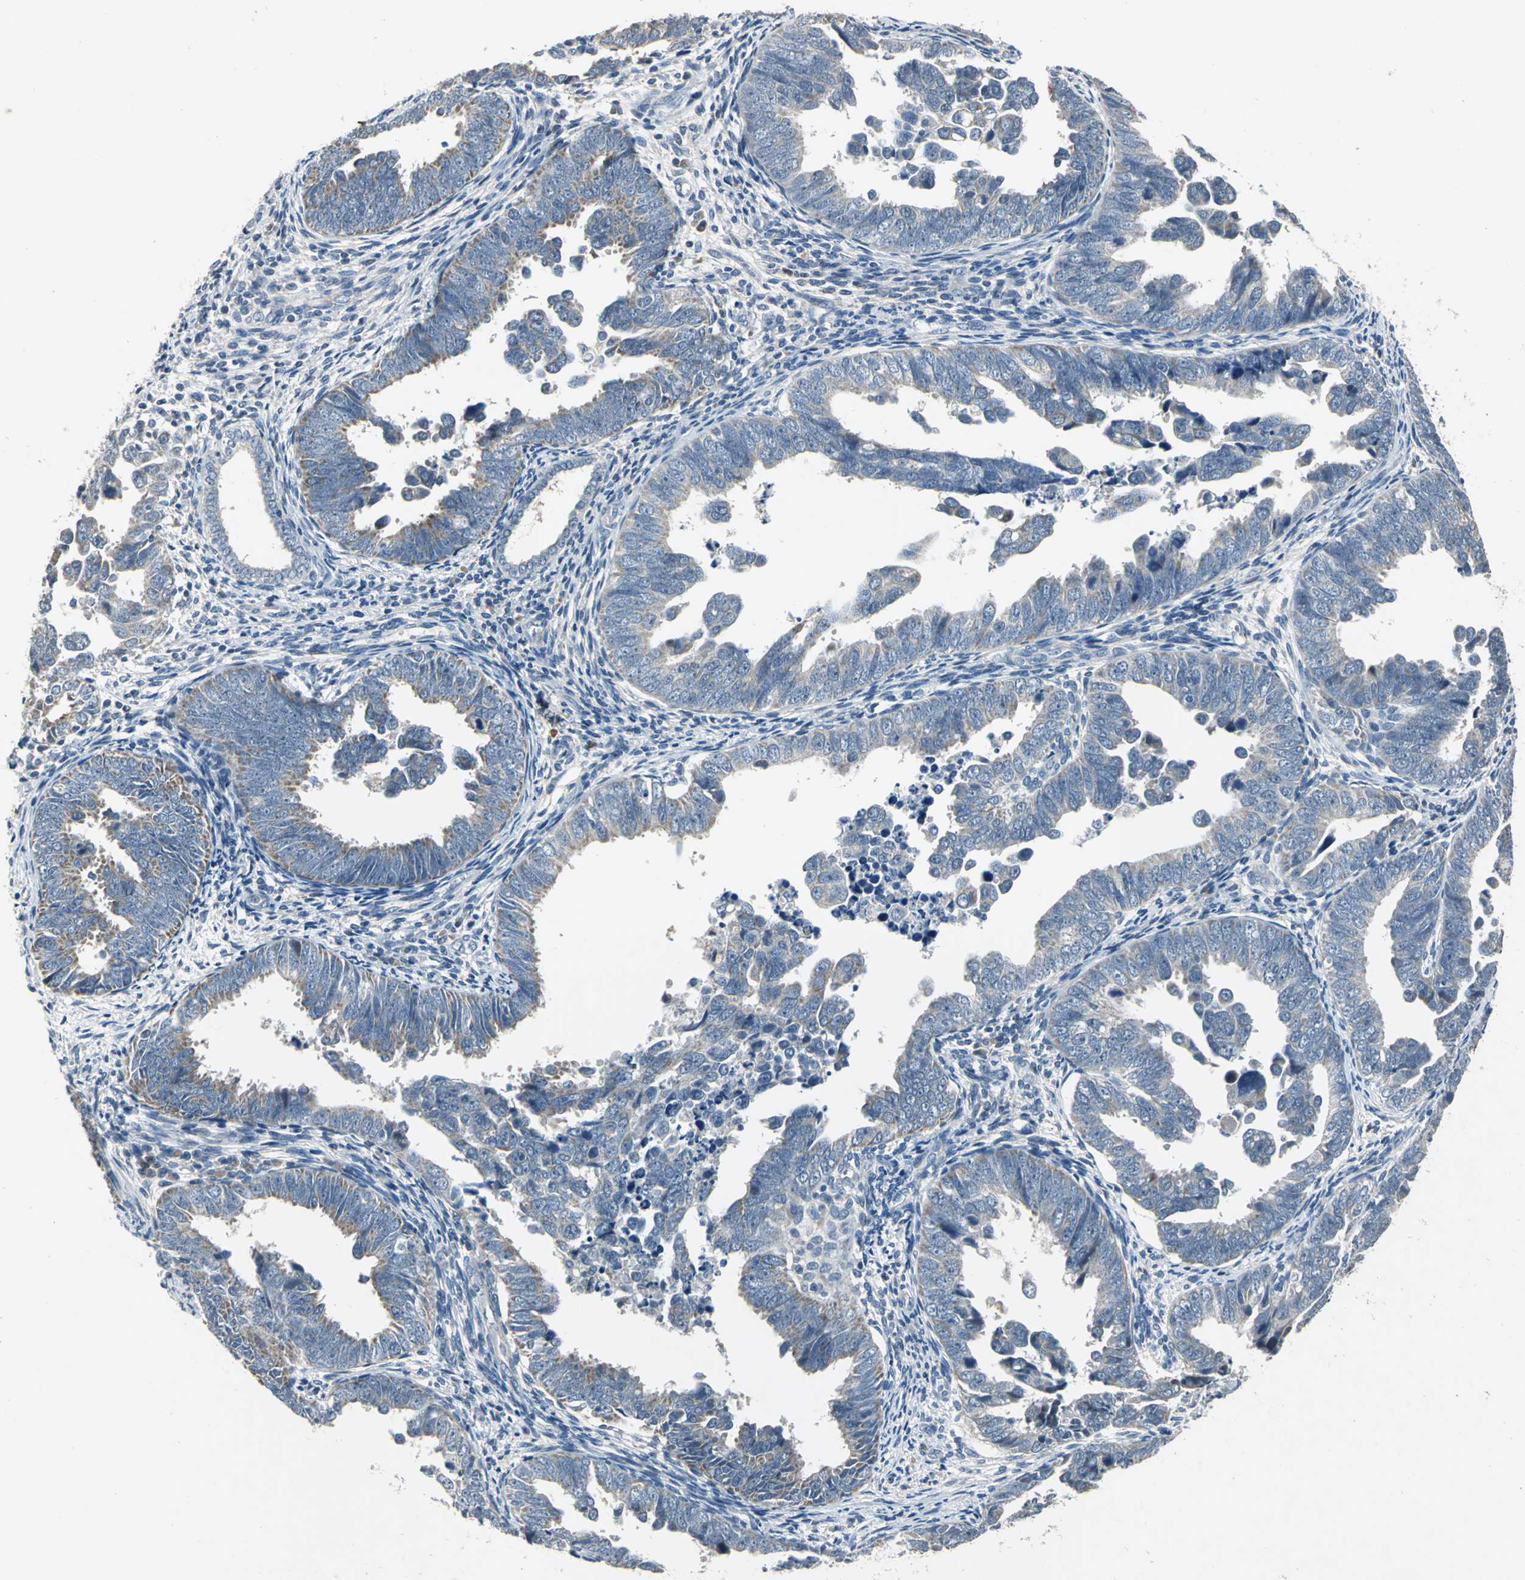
{"staining": {"intensity": "moderate", "quantity": "25%-75%", "location": "cytoplasmic/membranous"}, "tissue": "endometrial cancer", "cell_type": "Tumor cells", "image_type": "cancer", "snomed": [{"axis": "morphology", "description": "Adenocarcinoma, NOS"}, {"axis": "topography", "description": "Endometrium"}], "caption": "This is an image of immunohistochemistry (IHC) staining of endometrial cancer, which shows moderate expression in the cytoplasmic/membranous of tumor cells.", "gene": "JADE3", "patient": {"sex": "female", "age": 75}}